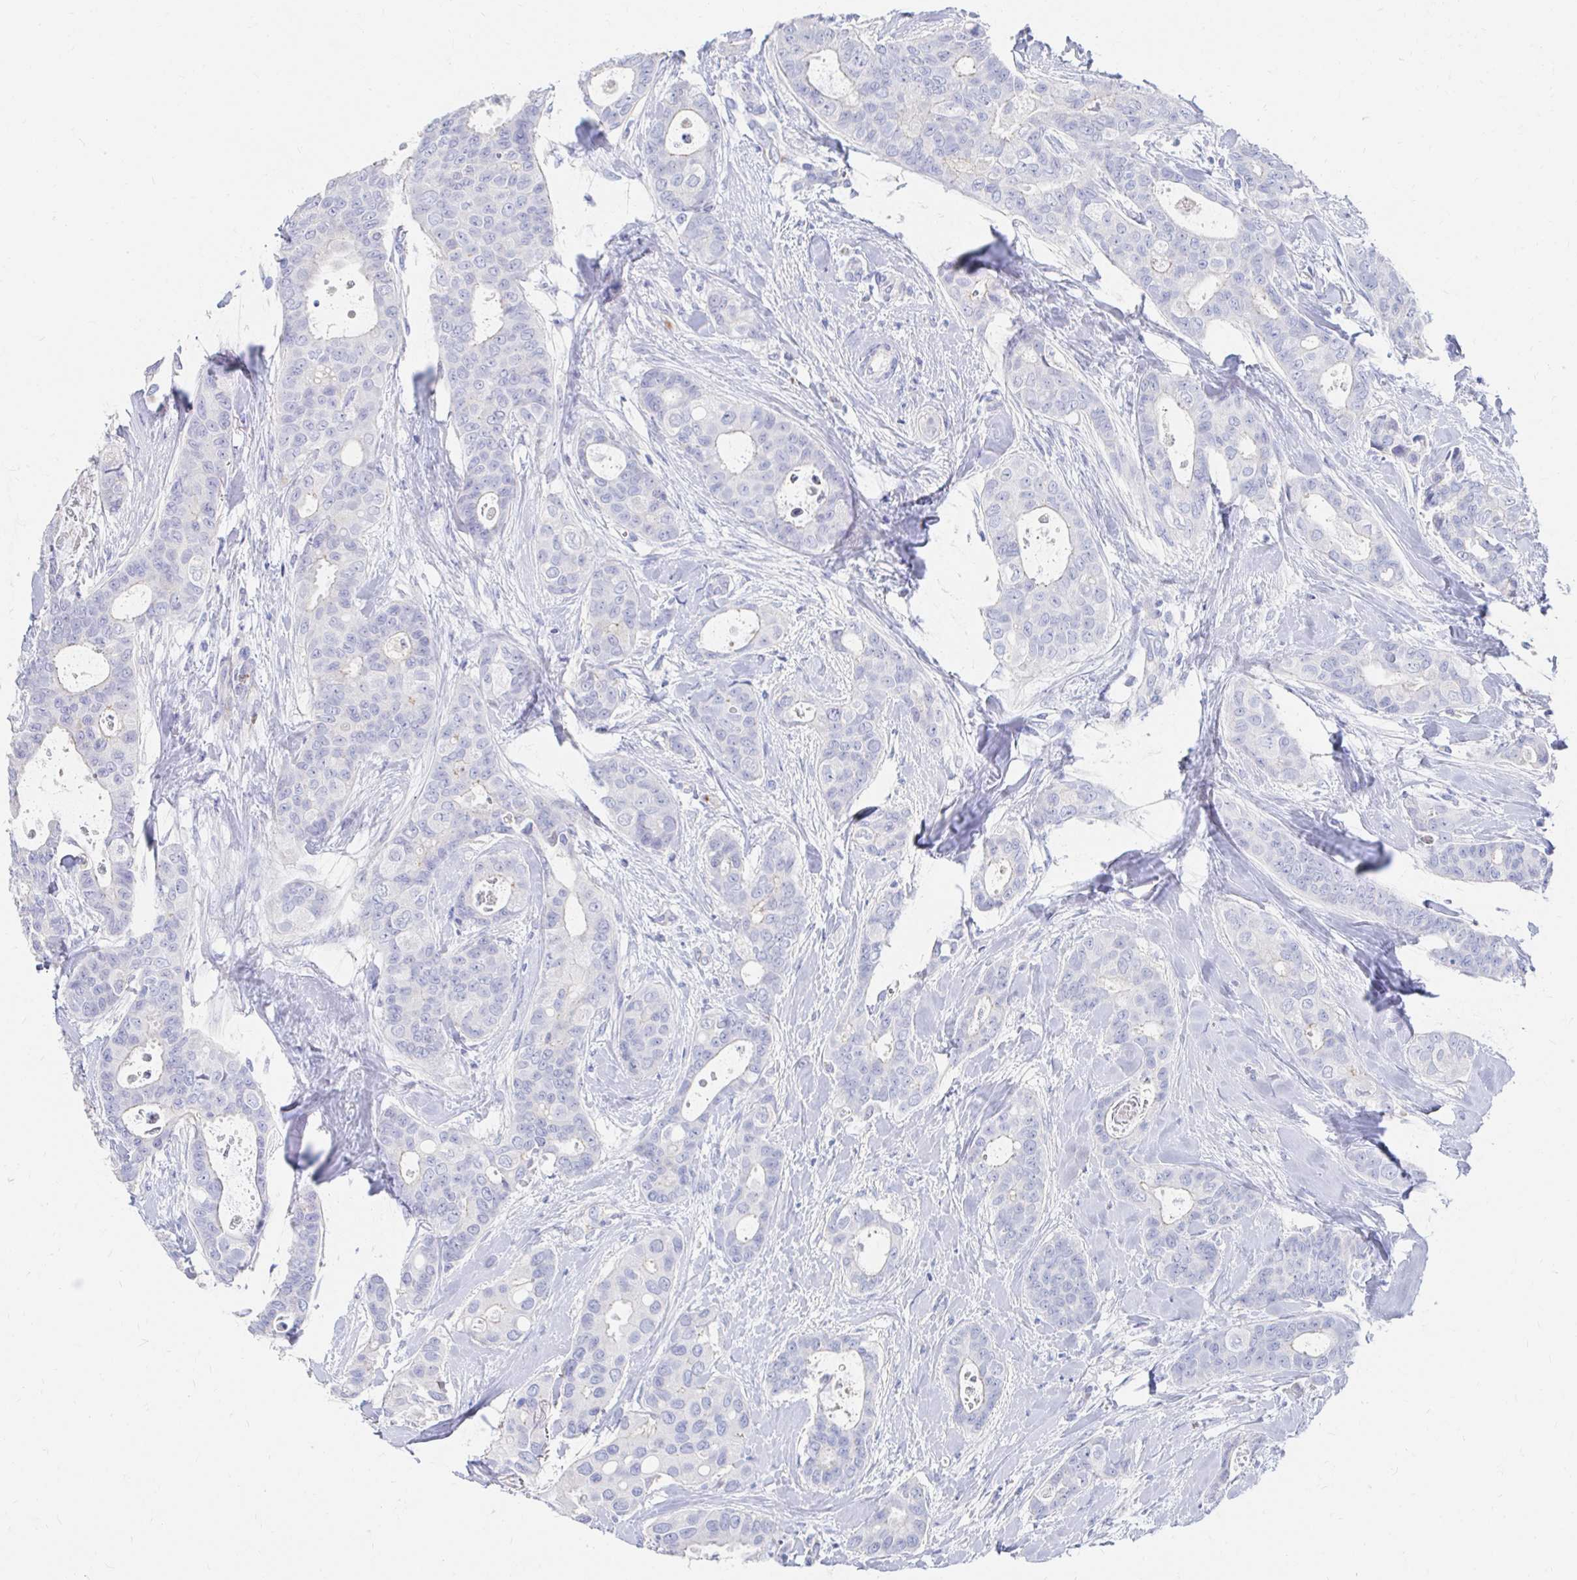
{"staining": {"intensity": "negative", "quantity": "none", "location": "none"}, "tissue": "breast cancer", "cell_type": "Tumor cells", "image_type": "cancer", "snomed": [{"axis": "morphology", "description": "Duct carcinoma"}, {"axis": "topography", "description": "Breast"}], "caption": "Immunohistochemistry (IHC) photomicrograph of human infiltrating ductal carcinoma (breast) stained for a protein (brown), which exhibits no staining in tumor cells. Brightfield microscopy of immunohistochemistry stained with DAB (brown) and hematoxylin (blue), captured at high magnification.", "gene": "LAMC3", "patient": {"sex": "female", "age": 45}}